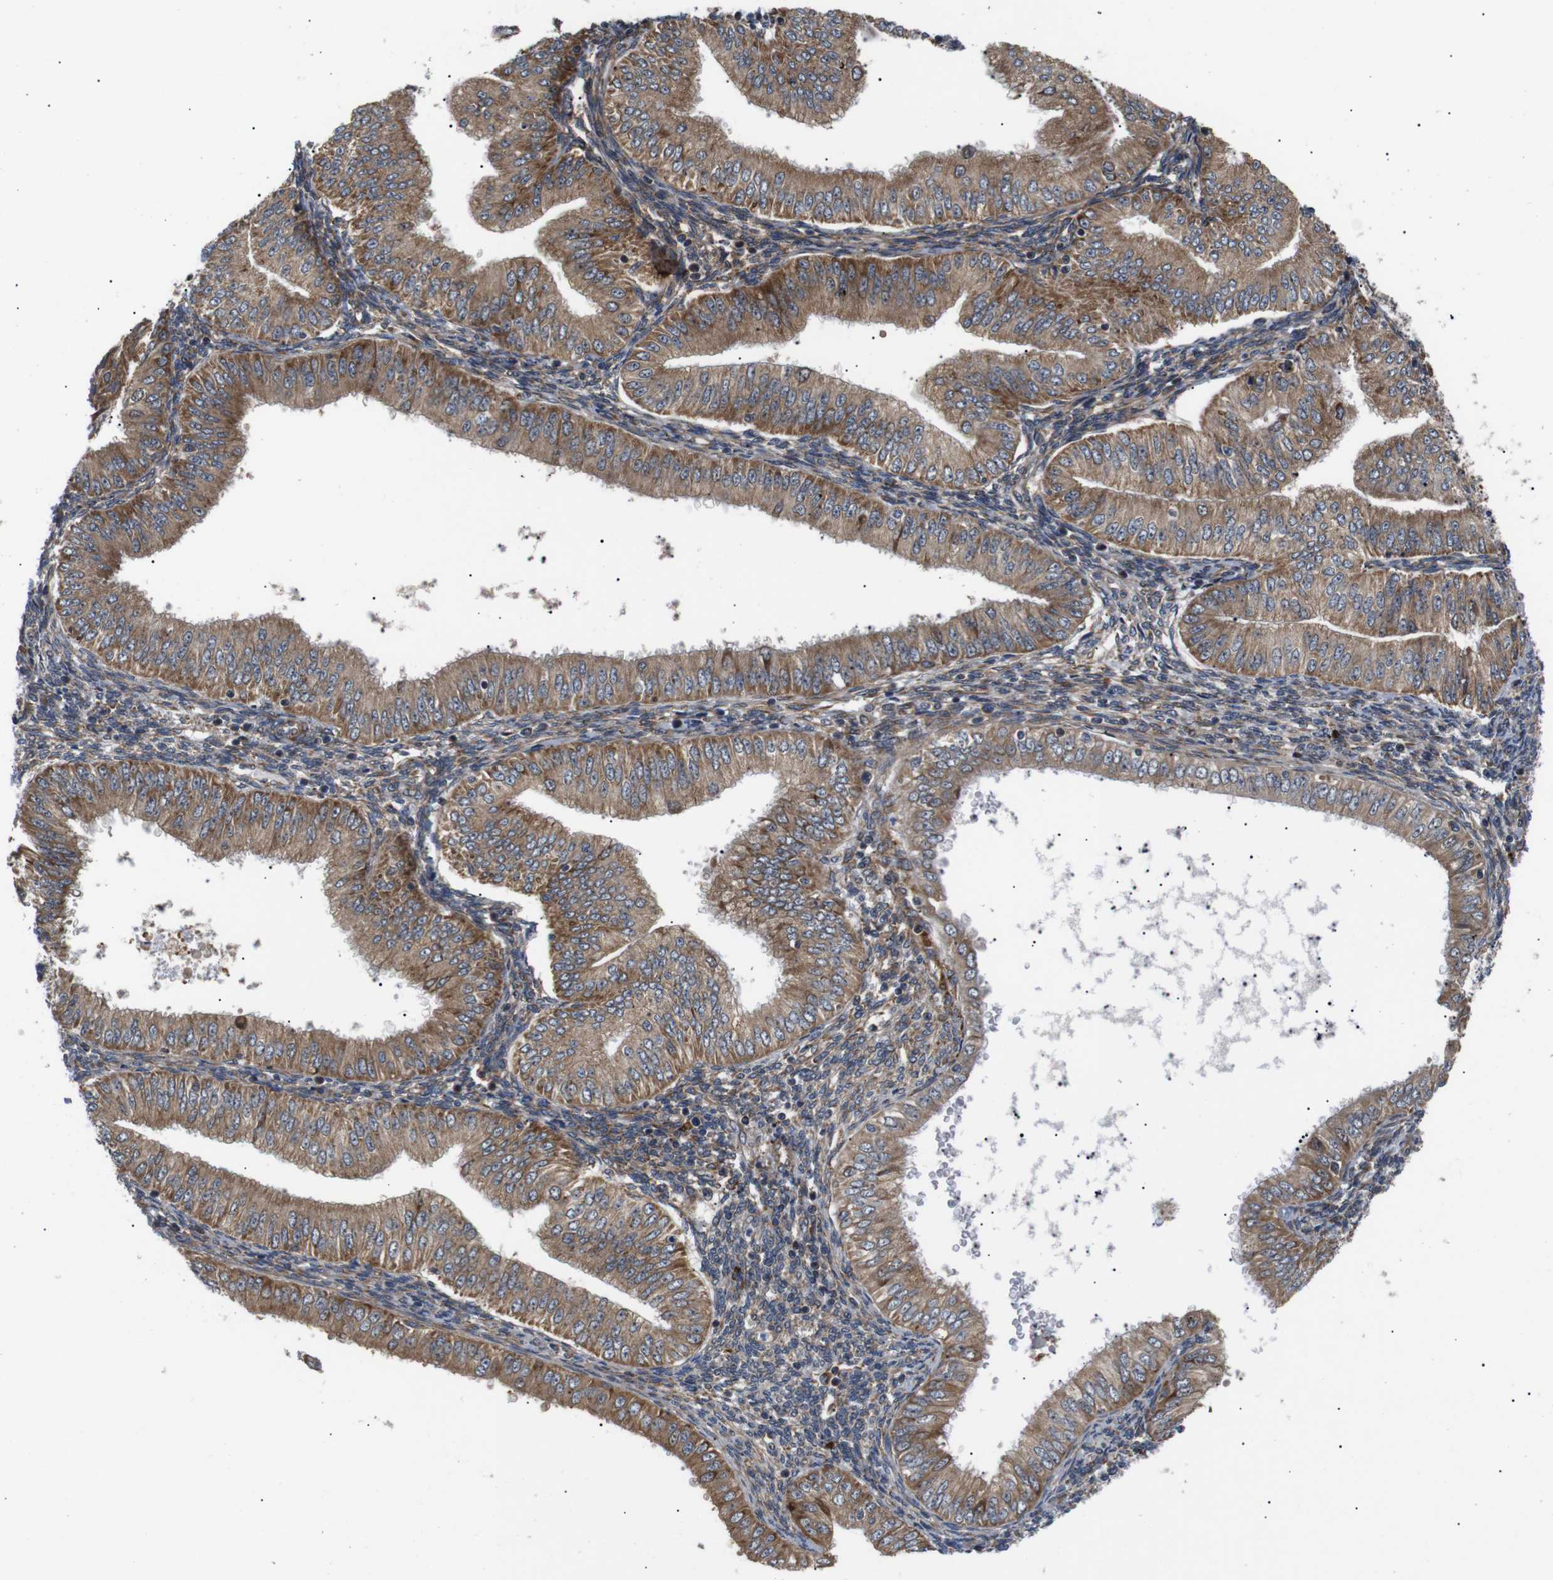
{"staining": {"intensity": "moderate", "quantity": ">75%", "location": "cytoplasmic/membranous"}, "tissue": "endometrial cancer", "cell_type": "Tumor cells", "image_type": "cancer", "snomed": [{"axis": "morphology", "description": "Normal tissue, NOS"}, {"axis": "morphology", "description": "Adenocarcinoma, NOS"}, {"axis": "topography", "description": "Endometrium"}], "caption": "Immunohistochemical staining of human endometrial cancer (adenocarcinoma) exhibits medium levels of moderate cytoplasmic/membranous positivity in approximately >75% of tumor cells.", "gene": "KANK4", "patient": {"sex": "female", "age": 53}}